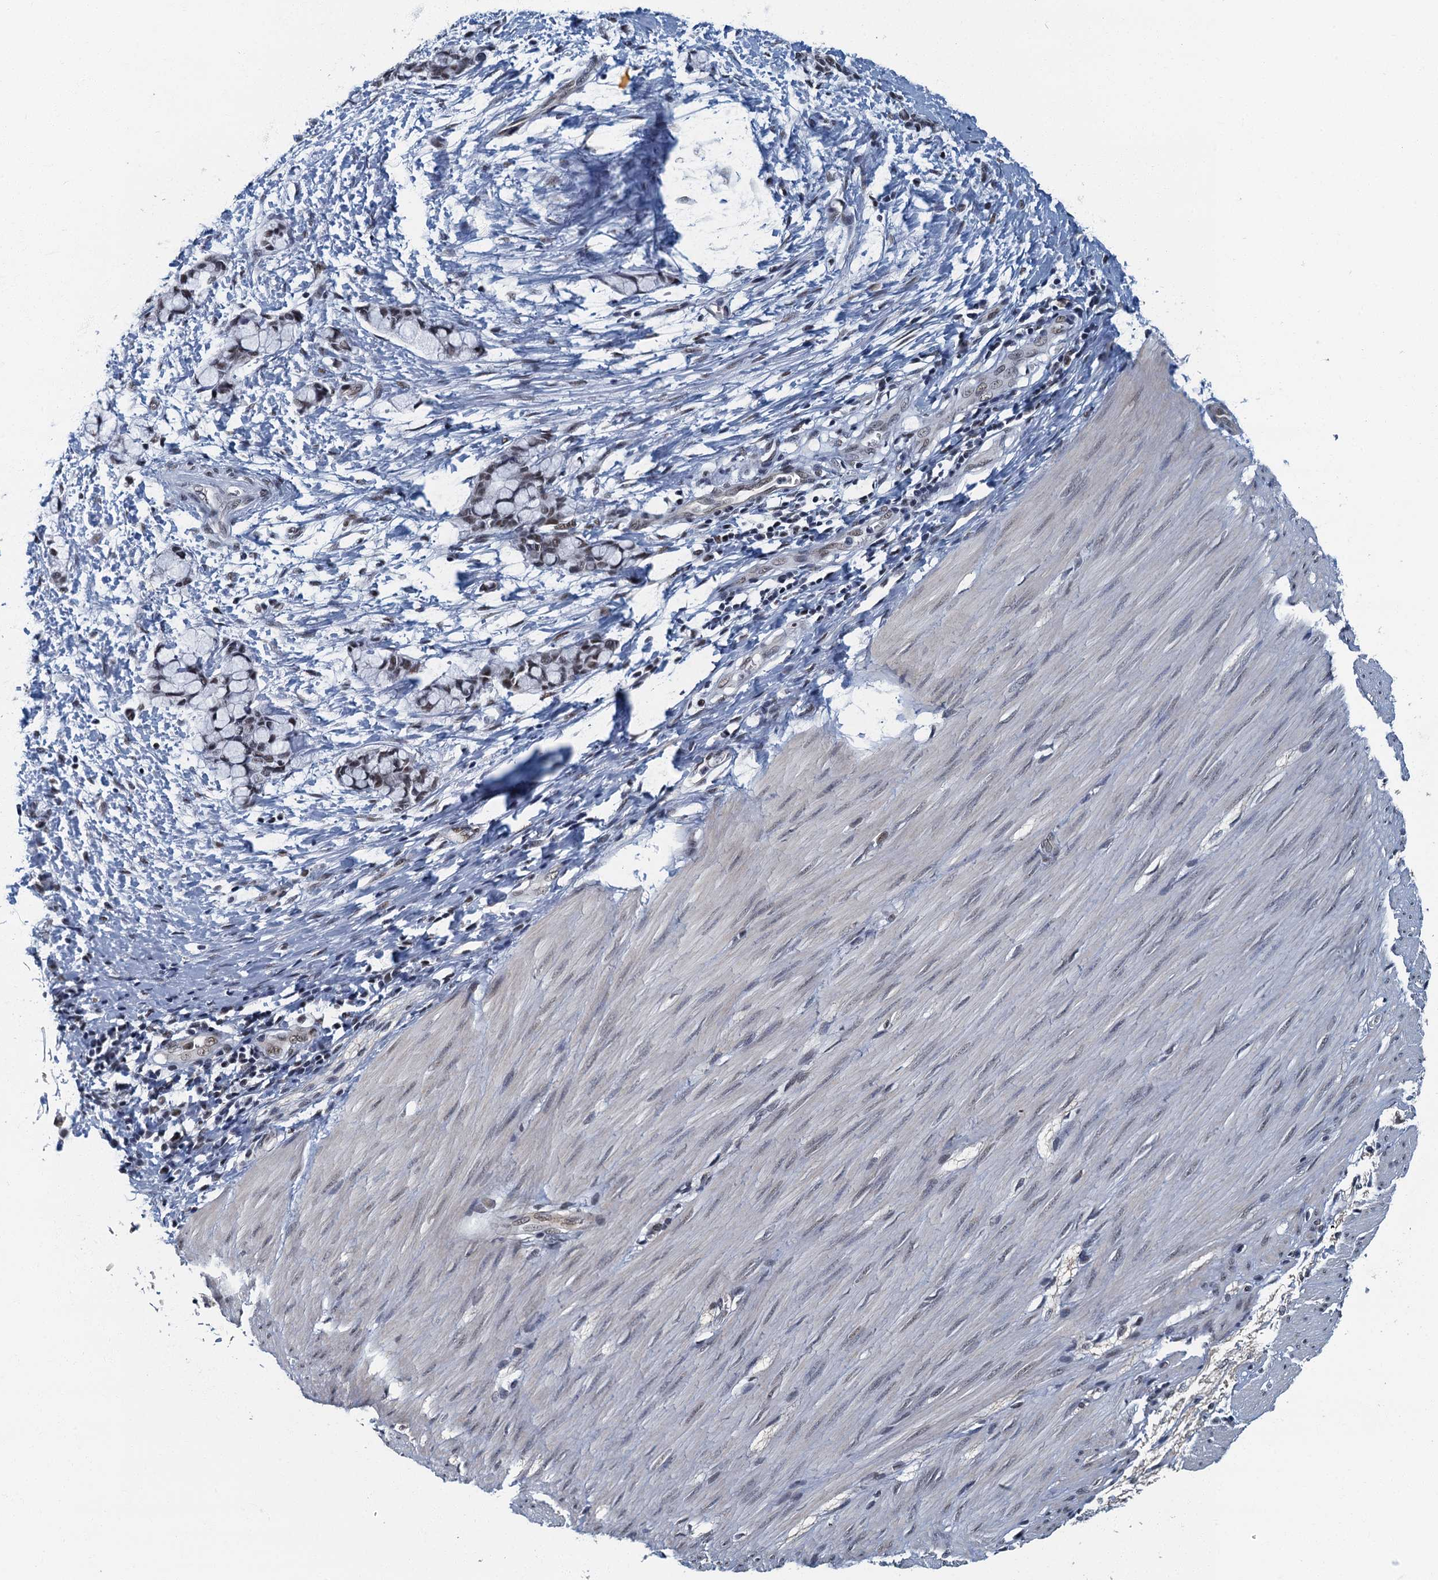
{"staining": {"intensity": "weak", "quantity": "25%-75%", "location": "nuclear"}, "tissue": "smooth muscle", "cell_type": "Smooth muscle cells", "image_type": "normal", "snomed": [{"axis": "morphology", "description": "Normal tissue, NOS"}, {"axis": "morphology", "description": "Adenocarcinoma, NOS"}, {"axis": "topography", "description": "Colon"}, {"axis": "topography", "description": "Peripheral nerve tissue"}], "caption": "High-power microscopy captured an immunohistochemistry (IHC) photomicrograph of unremarkable smooth muscle, revealing weak nuclear expression in approximately 25%-75% of smooth muscle cells.", "gene": "GADL1", "patient": {"sex": "male", "age": 14}}